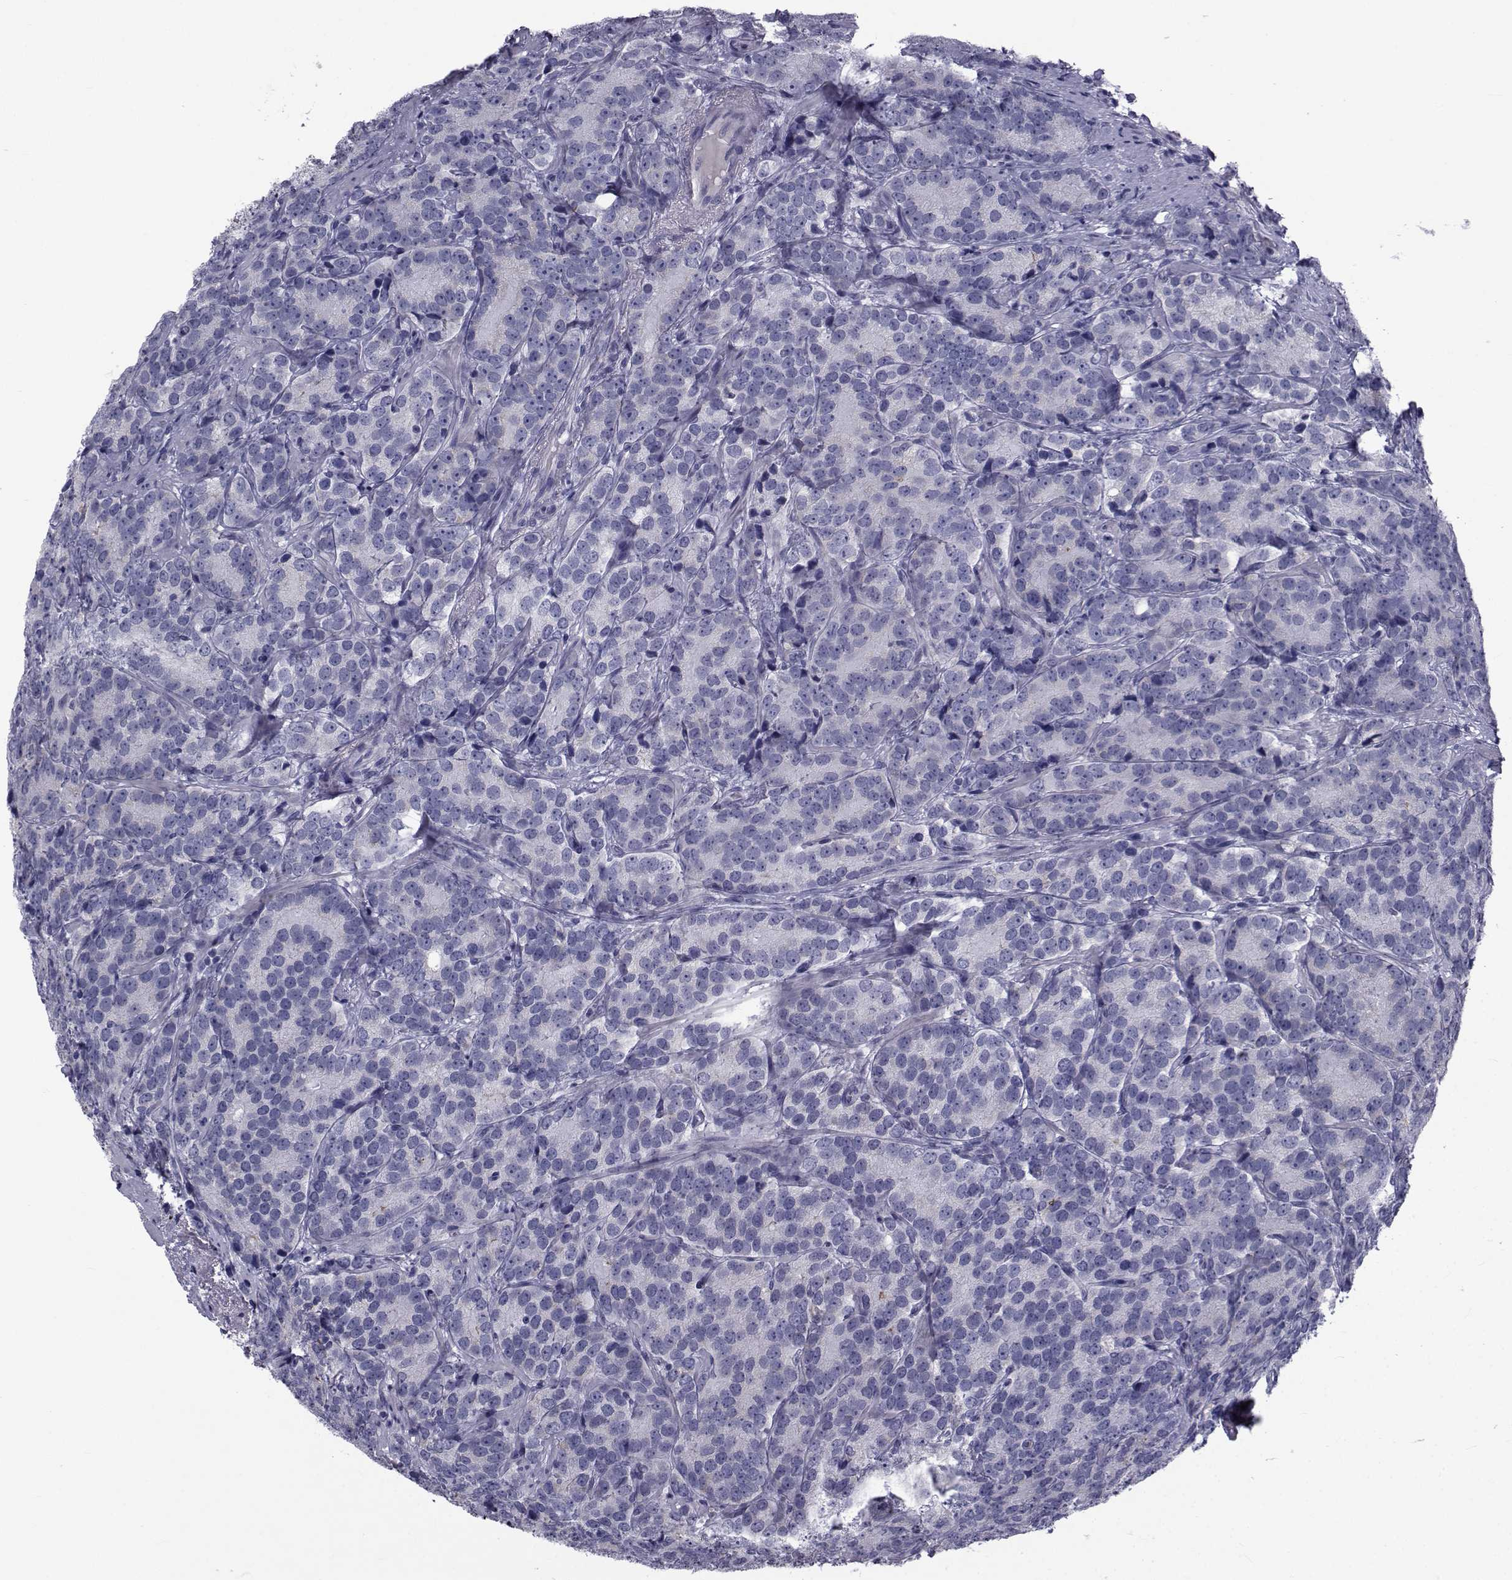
{"staining": {"intensity": "moderate", "quantity": "<25%", "location": "cytoplasmic/membranous"}, "tissue": "prostate cancer", "cell_type": "Tumor cells", "image_type": "cancer", "snomed": [{"axis": "morphology", "description": "Adenocarcinoma, NOS"}, {"axis": "topography", "description": "Prostate"}], "caption": "Prostate adenocarcinoma stained for a protein reveals moderate cytoplasmic/membranous positivity in tumor cells.", "gene": "FDXR", "patient": {"sex": "male", "age": 71}}